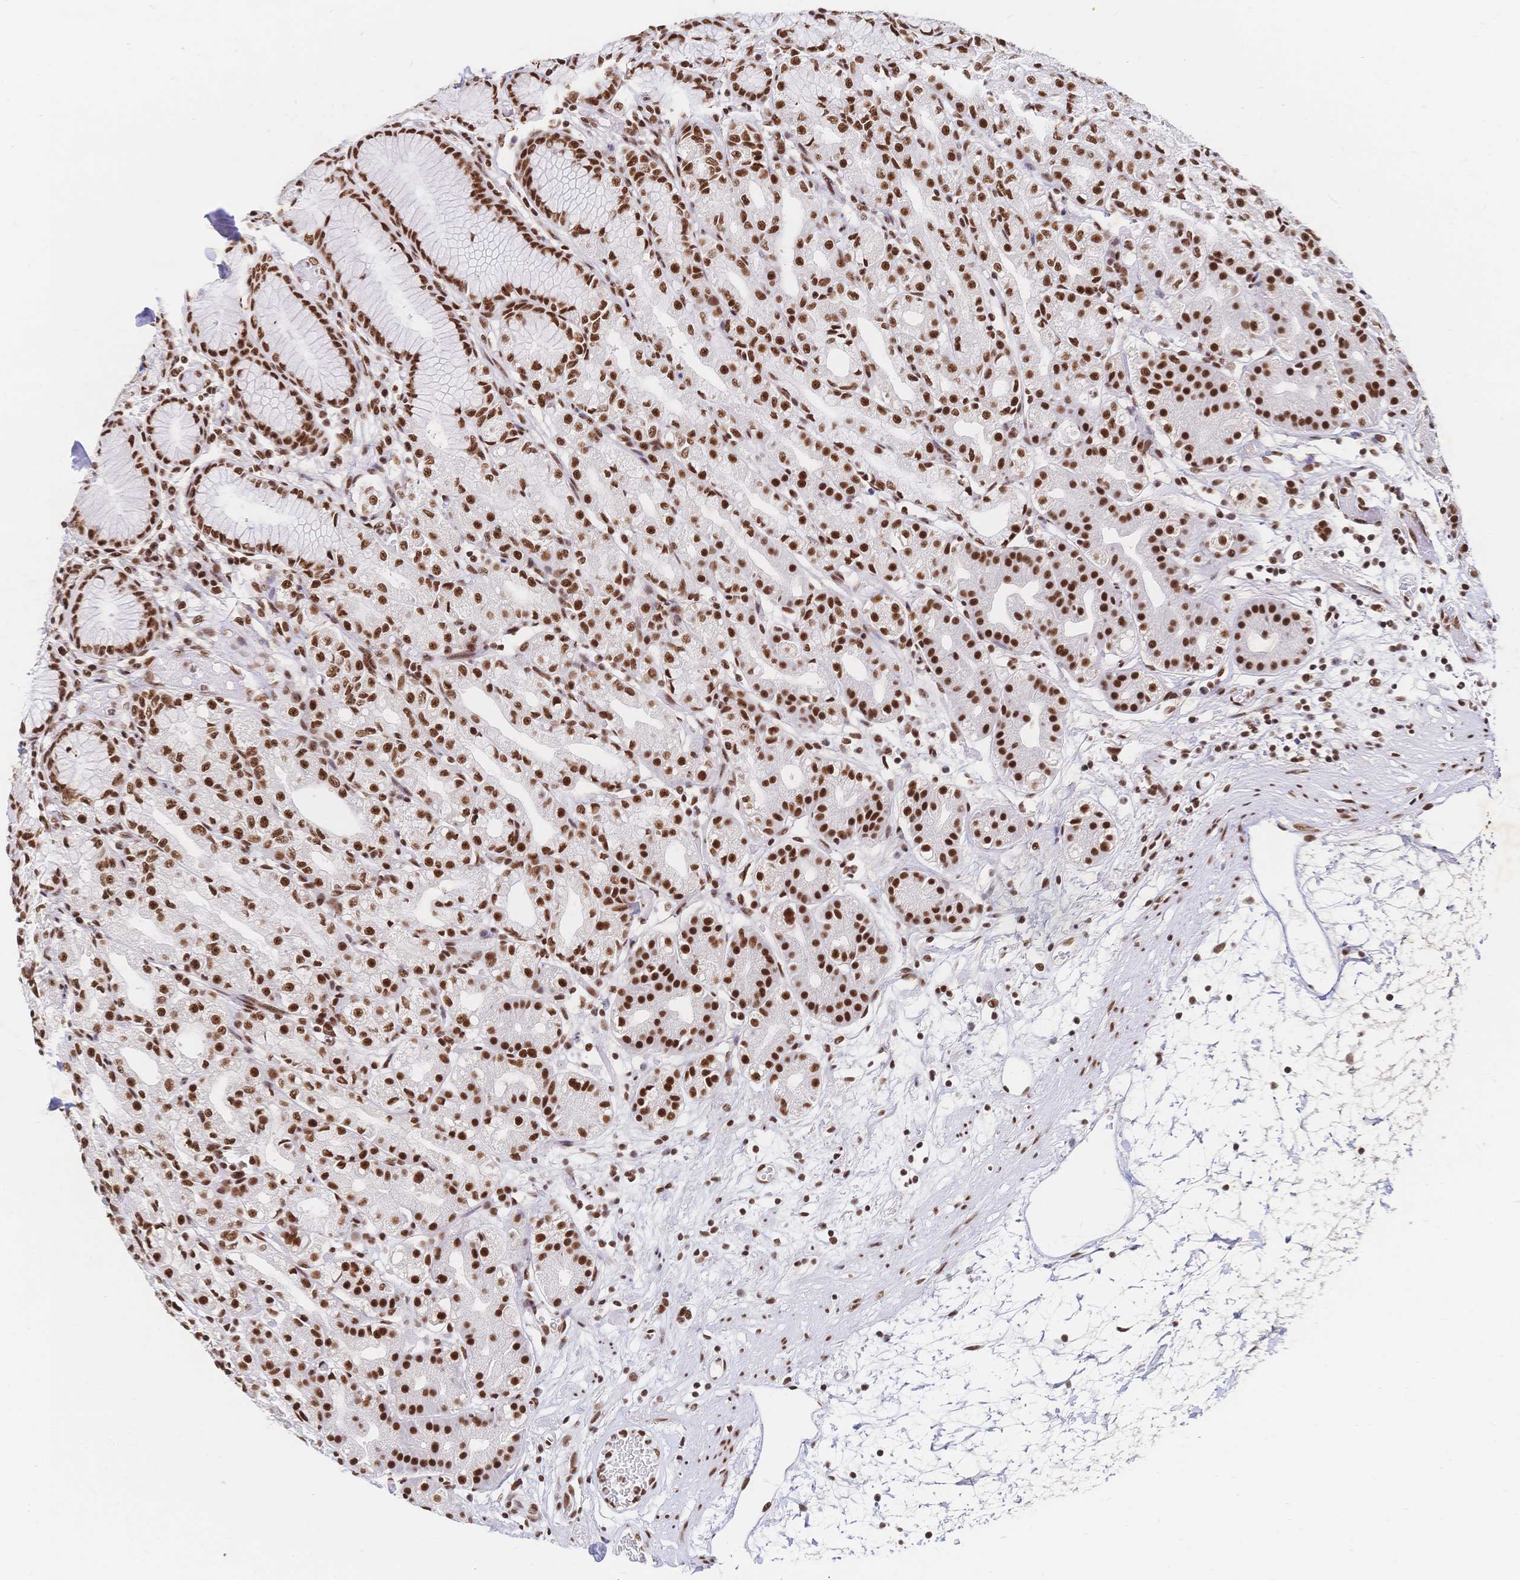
{"staining": {"intensity": "strong", "quantity": ">75%", "location": "nuclear"}, "tissue": "stomach", "cell_type": "Glandular cells", "image_type": "normal", "snomed": [{"axis": "morphology", "description": "Normal tissue, NOS"}, {"axis": "topography", "description": "Stomach"}], "caption": "Human stomach stained for a protein (brown) displays strong nuclear positive staining in about >75% of glandular cells.", "gene": "SRSF1", "patient": {"sex": "female", "age": 57}}